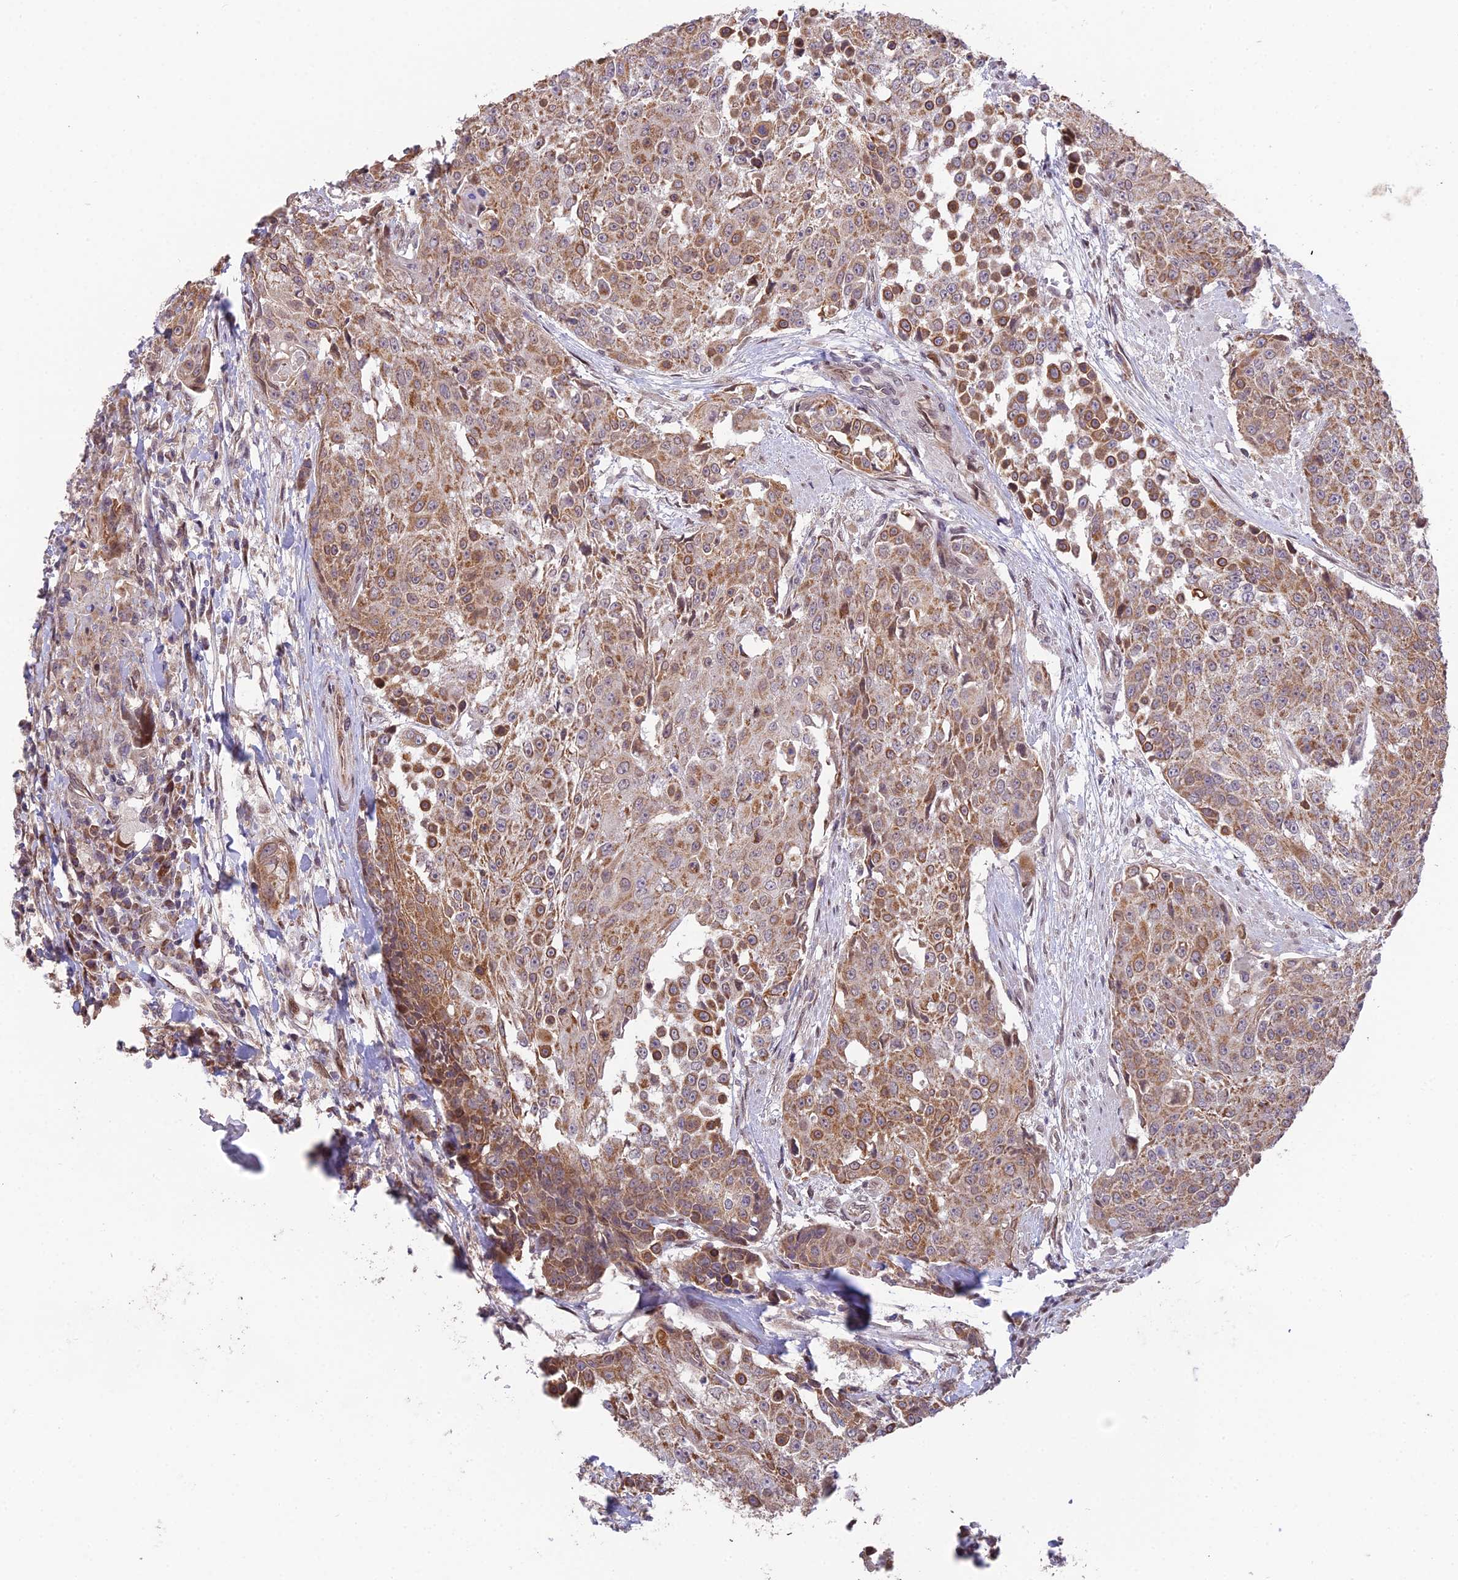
{"staining": {"intensity": "moderate", "quantity": ">75%", "location": "cytoplasmic/membranous"}, "tissue": "urothelial cancer", "cell_type": "Tumor cells", "image_type": "cancer", "snomed": [{"axis": "morphology", "description": "Urothelial carcinoma, High grade"}, {"axis": "topography", "description": "Urinary bladder"}], "caption": "Immunohistochemical staining of high-grade urothelial carcinoma reveals moderate cytoplasmic/membranous protein expression in approximately >75% of tumor cells.", "gene": "CYP2R1", "patient": {"sex": "female", "age": 63}}